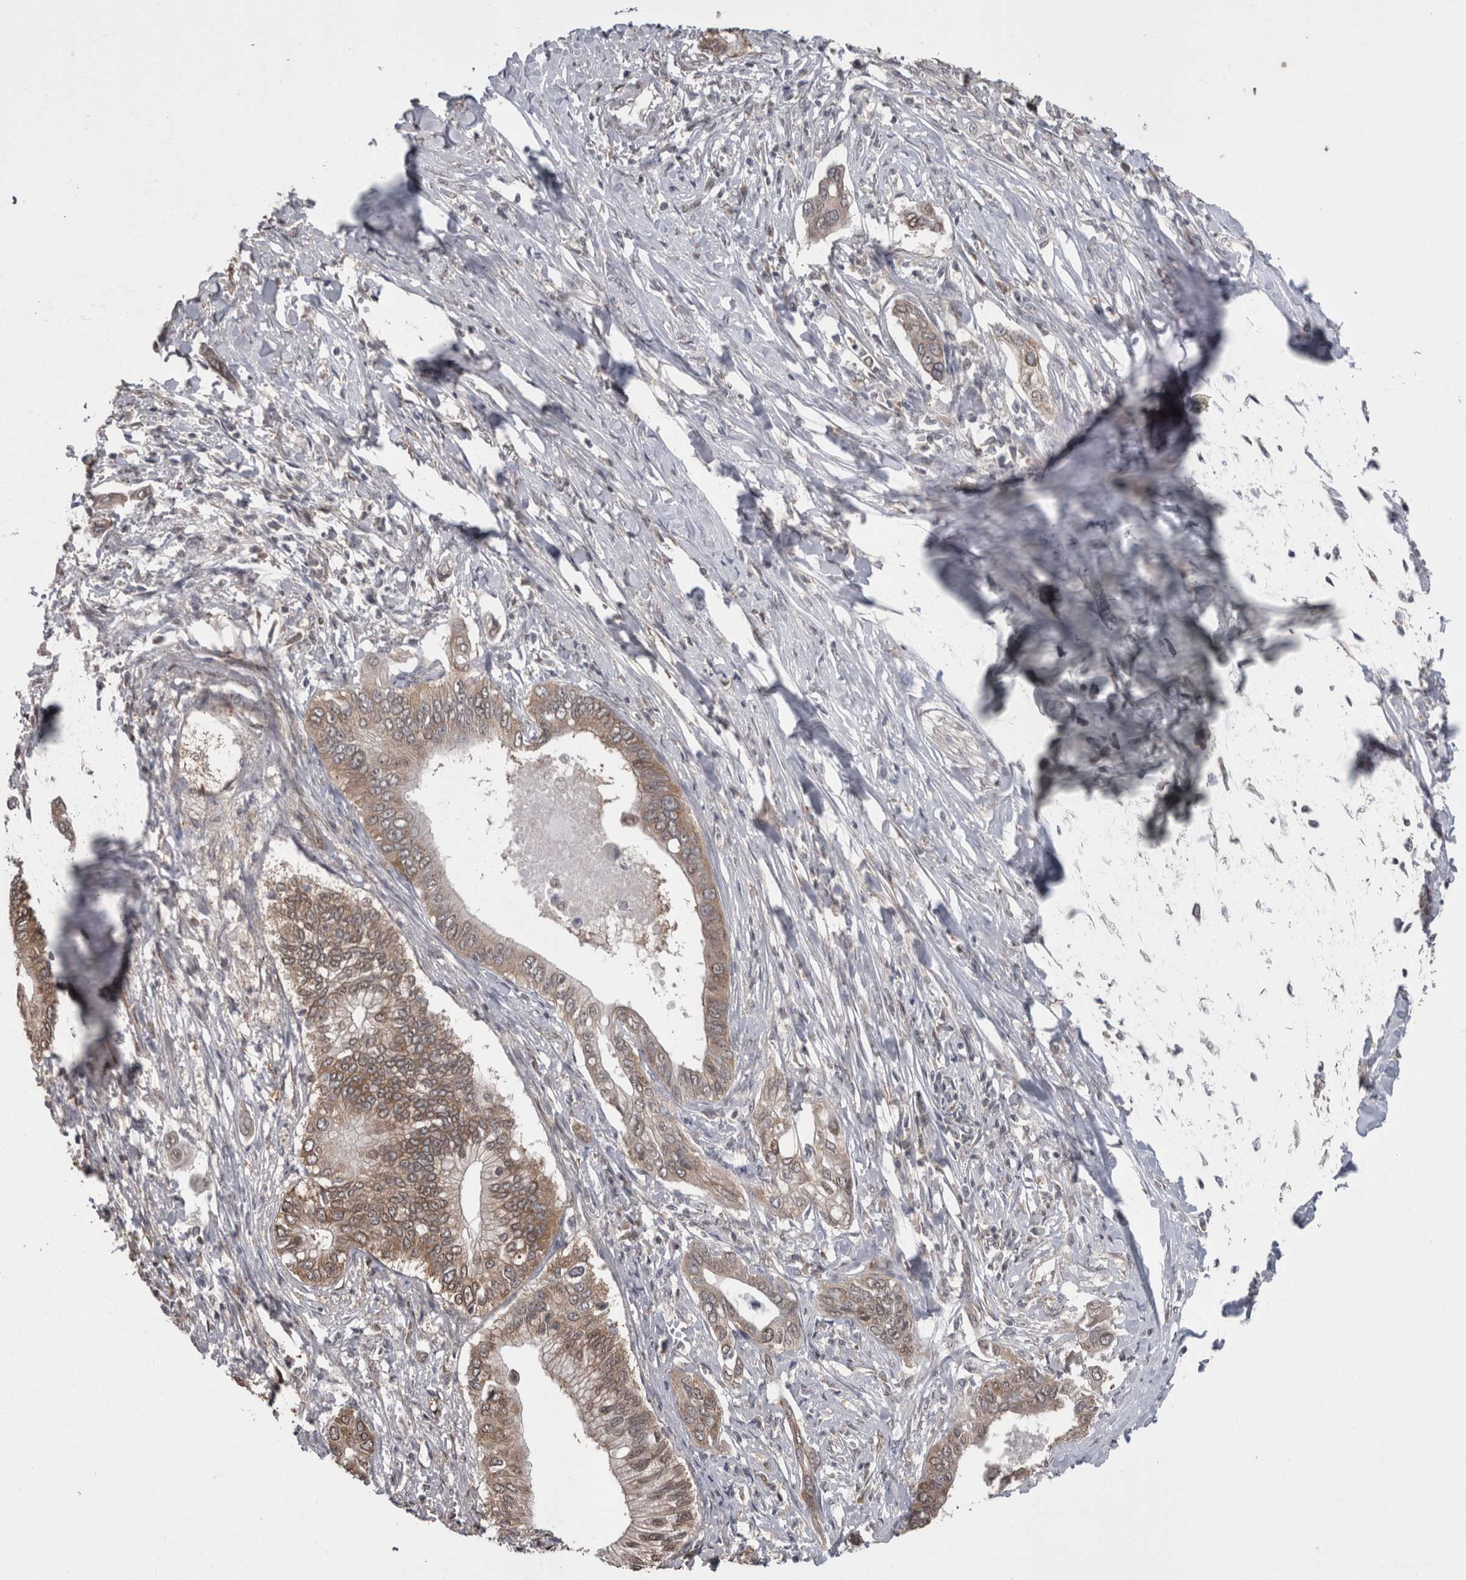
{"staining": {"intensity": "moderate", "quantity": ">75%", "location": "cytoplasmic/membranous"}, "tissue": "pancreatic cancer", "cell_type": "Tumor cells", "image_type": "cancer", "snomed": [{"axis": "morphology", "description": "Normal tissue, NOS"}, {"axis": "morphology", "description": "Adenocarcinoma, NOS"}, {"axis": "topography", "description": "Pancreas"}, {"axis": "topography", "description": "Peripheral nerve tissue"}], "caption": "Pancreatic adenocarcinoma was stained to show a protein in brown. There is medium levels of moderate cytoplasmic/membranous staining in about >75% of tumor cells.", "gene": "DDX6", "patient": {"sex": "male", "age": 59}}